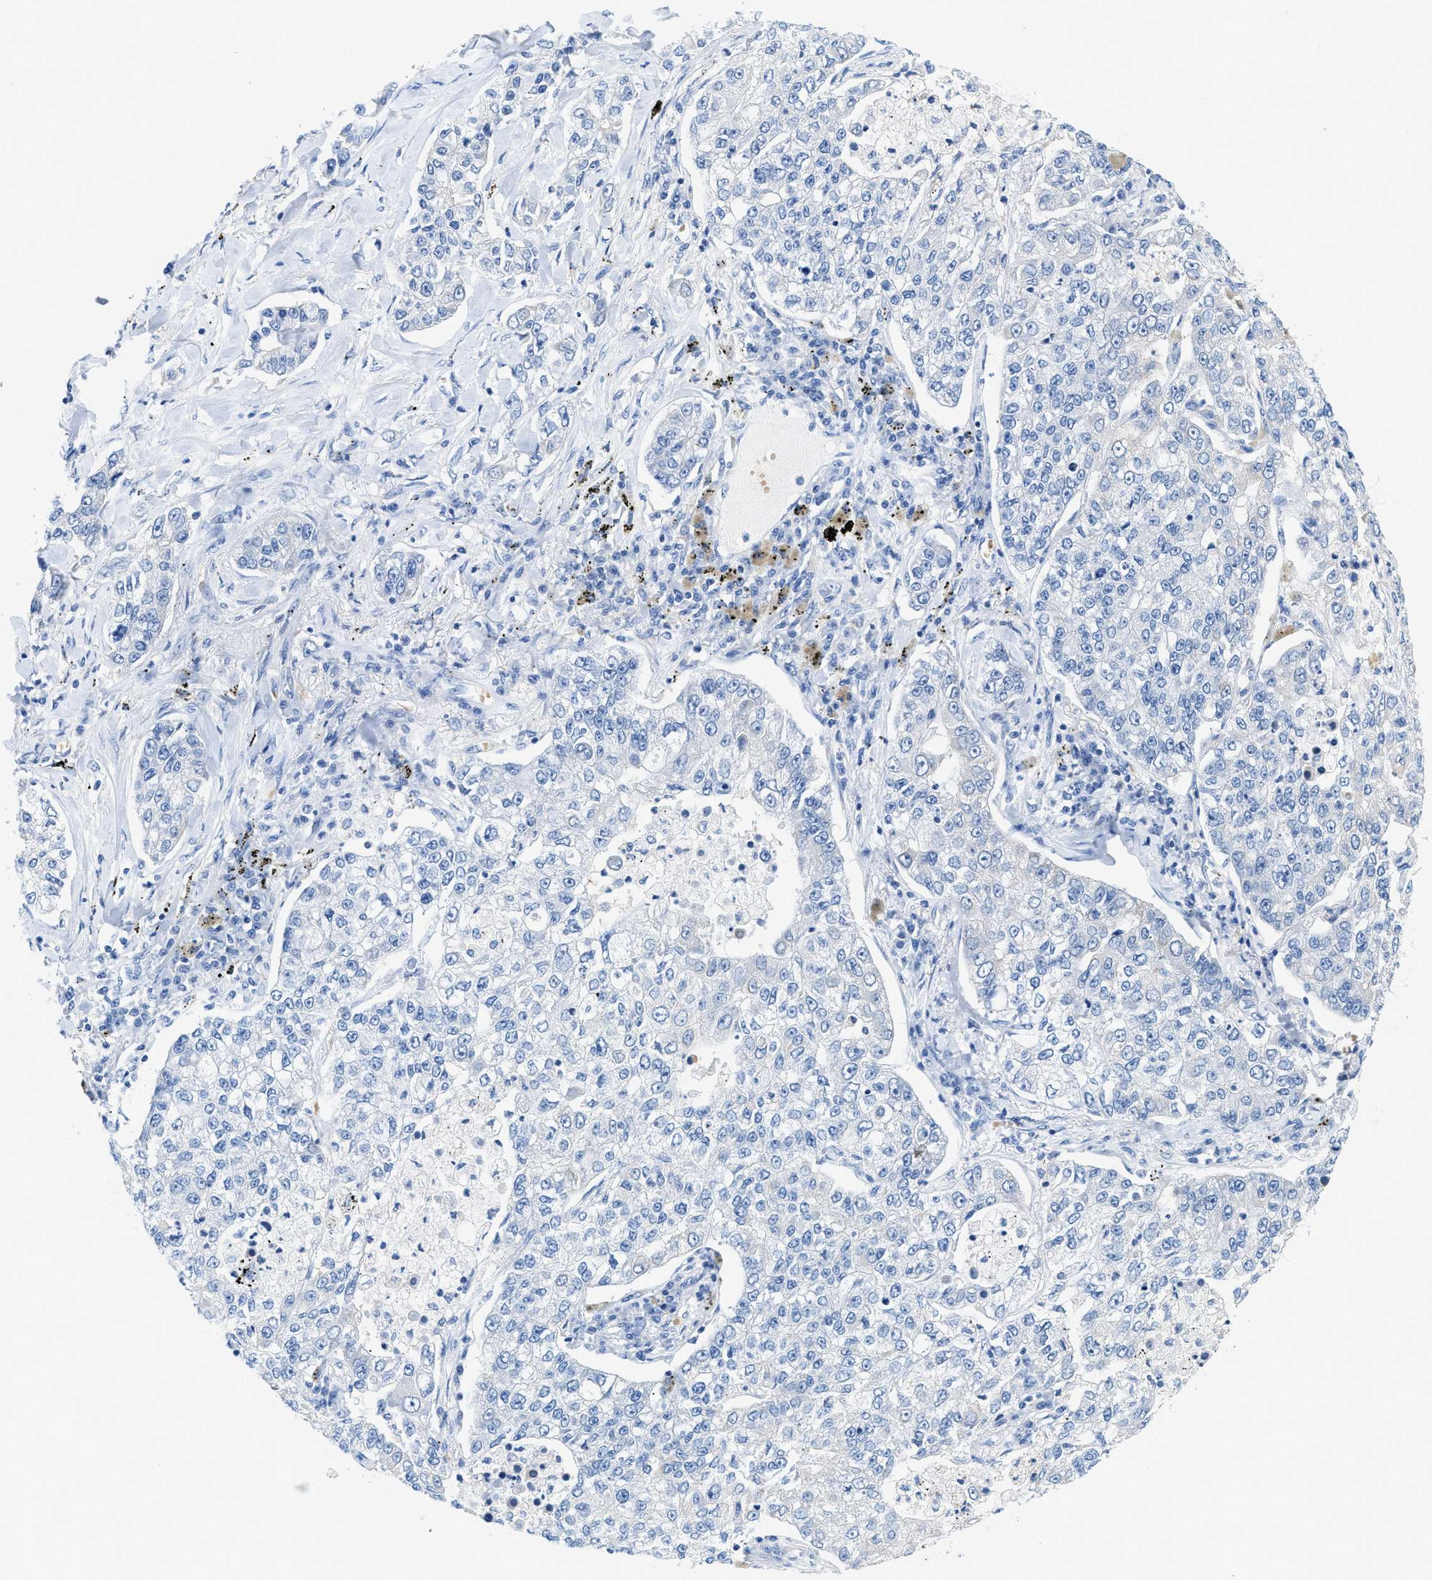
{"staining": {"intensity": "negative", "quantity": "none", "location": "none"}, "tissue": "lung cancer", "cell_type": "Tumor cells", "image_type": "cancer", "snomed": [{"axis": "morphology", "description": "Adenocarcinoma, NOS"}, {"axis": "topography", "description": "Lung"}], "caption": "An image of human lung cancer (adenocarcinoma) is negative for staining in tumor cells. Brightfield microscopy of immunohistochemistry (IHC) stained with DAB (brown) and hematoxylin (blue), captured at high magnification.", "gene": "BPGM", "patient": {"sex": "male", "age": 49}}